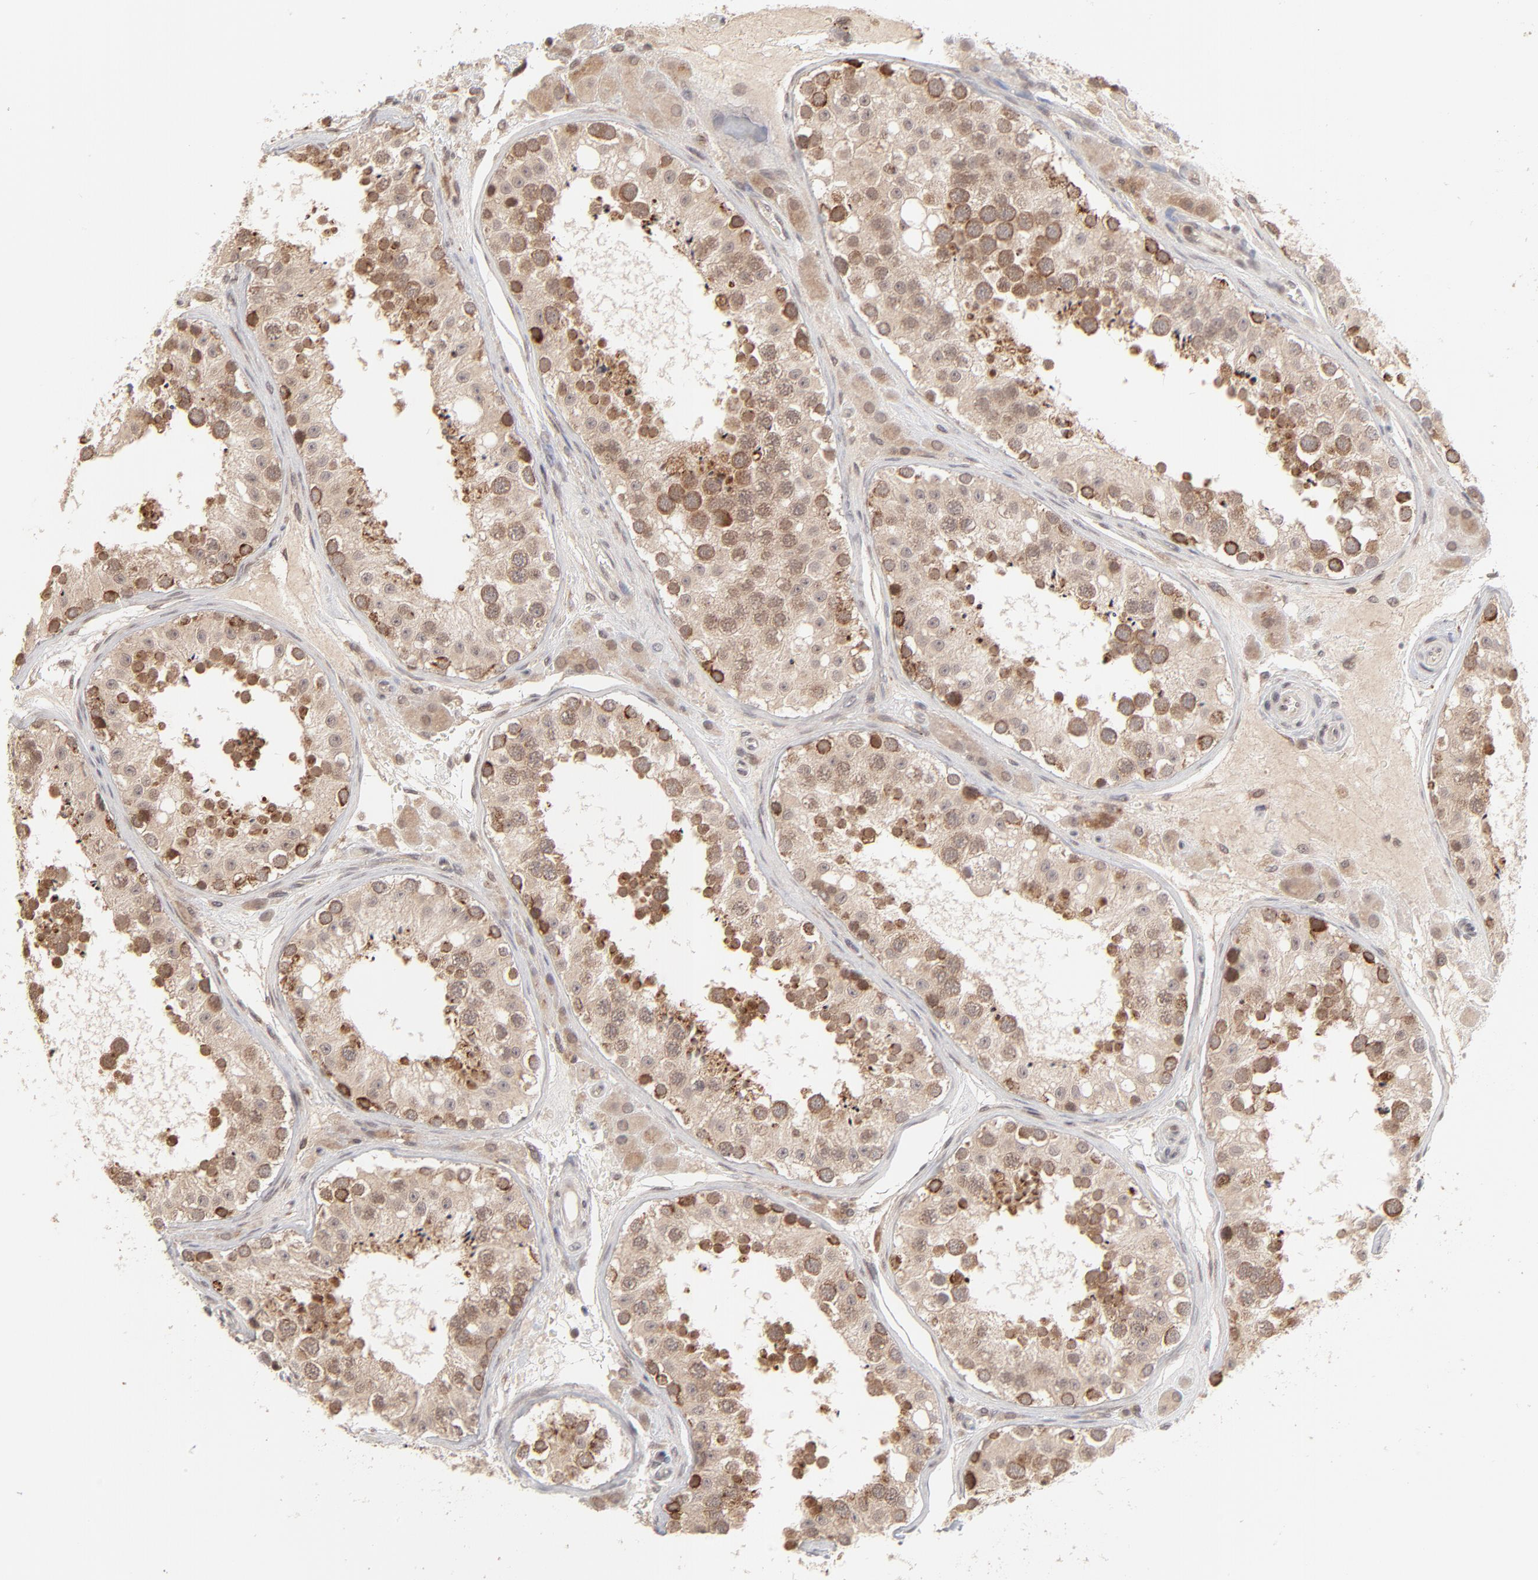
{"staining": {"intensity": "moderate", "quantity": ">75%", "location": "cytoplasmic/membranous,nuclear"}, "tissue": "testis", "cell_type": "Cells in seminiferous ducts", "image_type": "normal", "snomed": [{"axis": "morphology", "description": "Normal tissue, NOS"}, {"axis": "topography", "description": "Testis"}], "caption": "Moderate cytoplasmic/membranous,nuclear expression for a protein is identified in about >75% of cells in seminiferous ducts of unremarkable testis using IHC.", "gene": "ARIH1", "patient": {"sex": "male", "age": 26}}